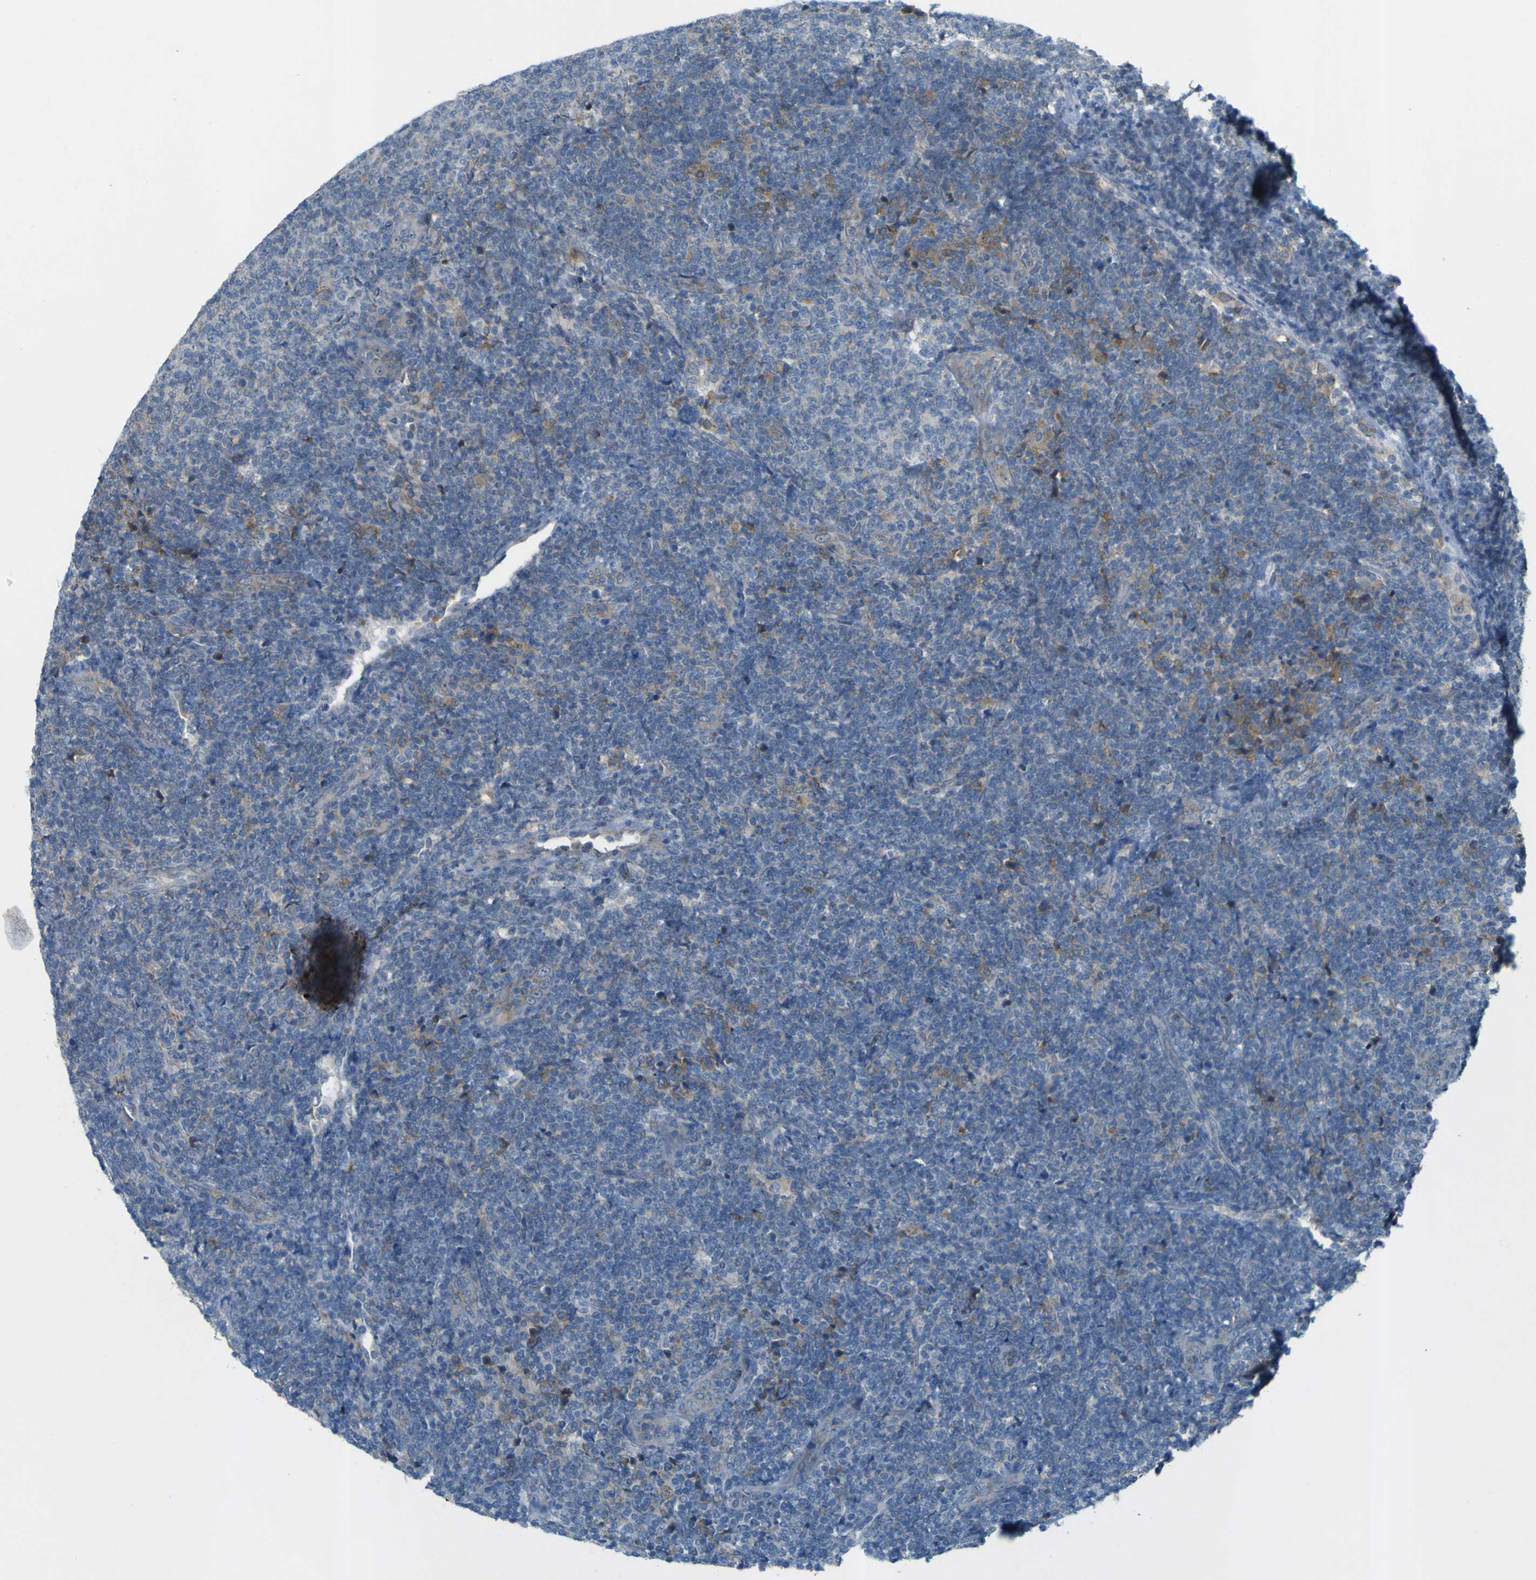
{"staining": {"intensity": "negative", "quantity": "none", "location": "none"}, "tissue": "lymphoma", "cell_type": "Tumor cells", "image_type": "cancer", "snomed": [{"axis": "morphology", "description": "Malignant lymphoma, non-Hodgkin's type, Low grade"}, {"axis": "topography", "description": "Lymph node"}], "caption": "Tumor cells are negative for brown protein staining in malignant lymphoma, non-Hodgkin's type (low-grade).", "gene": "IGF2R", "patient": {"sex": "male", "age": 66}}